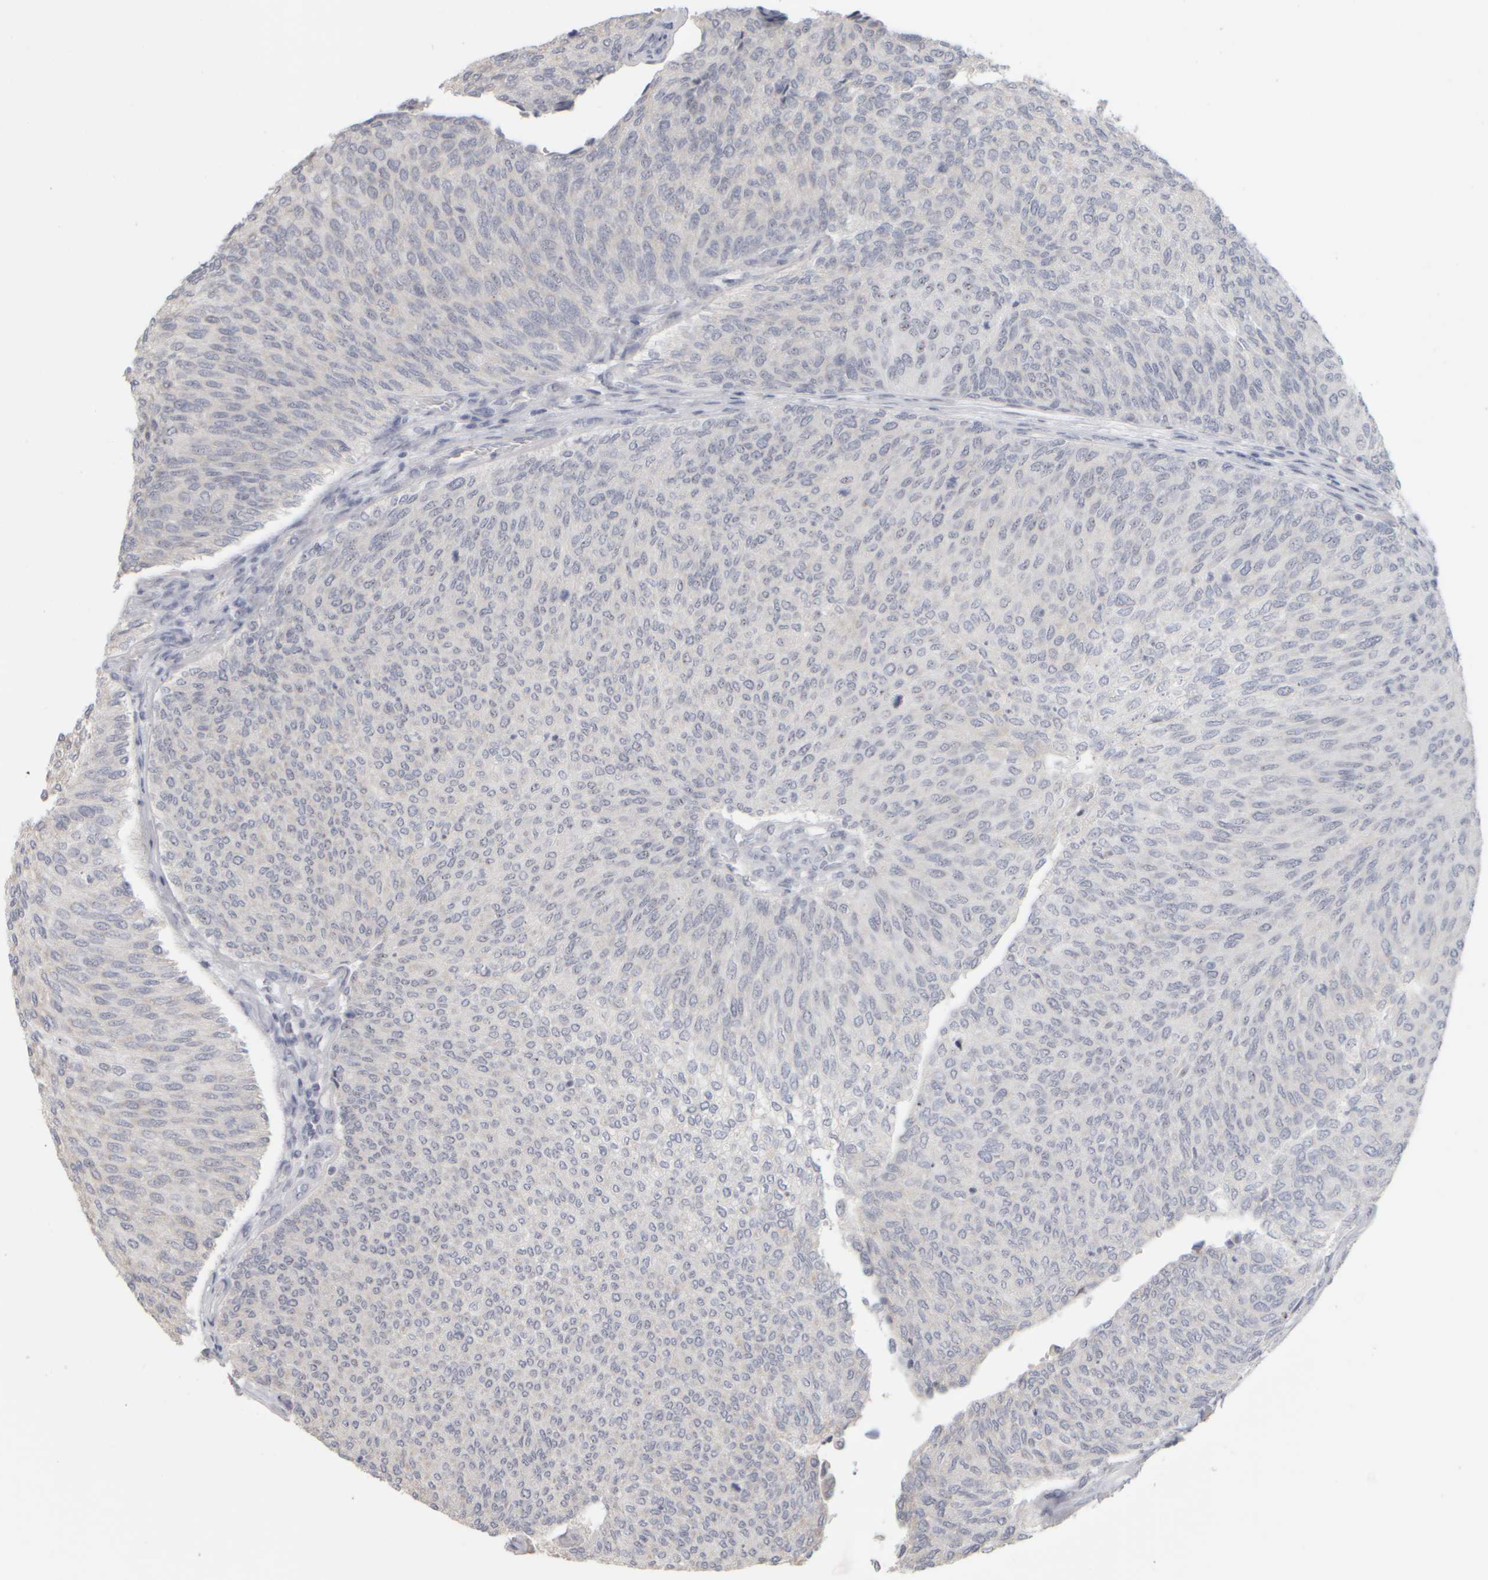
{"staining": {"intensity": "negative", "quantity": "none", "location": "none"}, "tissue": "urothelial cancer", "cell_type": "Tumor cells", "image_type": "cancer", "snomed": [{"axis": "morphology", "description": "Urothelial carcinoma, Low grade"}, {"axis": "topography", "description": "Urinary bladder"}], "caption": "There is no significant staining in tumor cells of urothelial cancer.", "gene": "DCXR", "patient": {"sex": "female", "age": 79}}